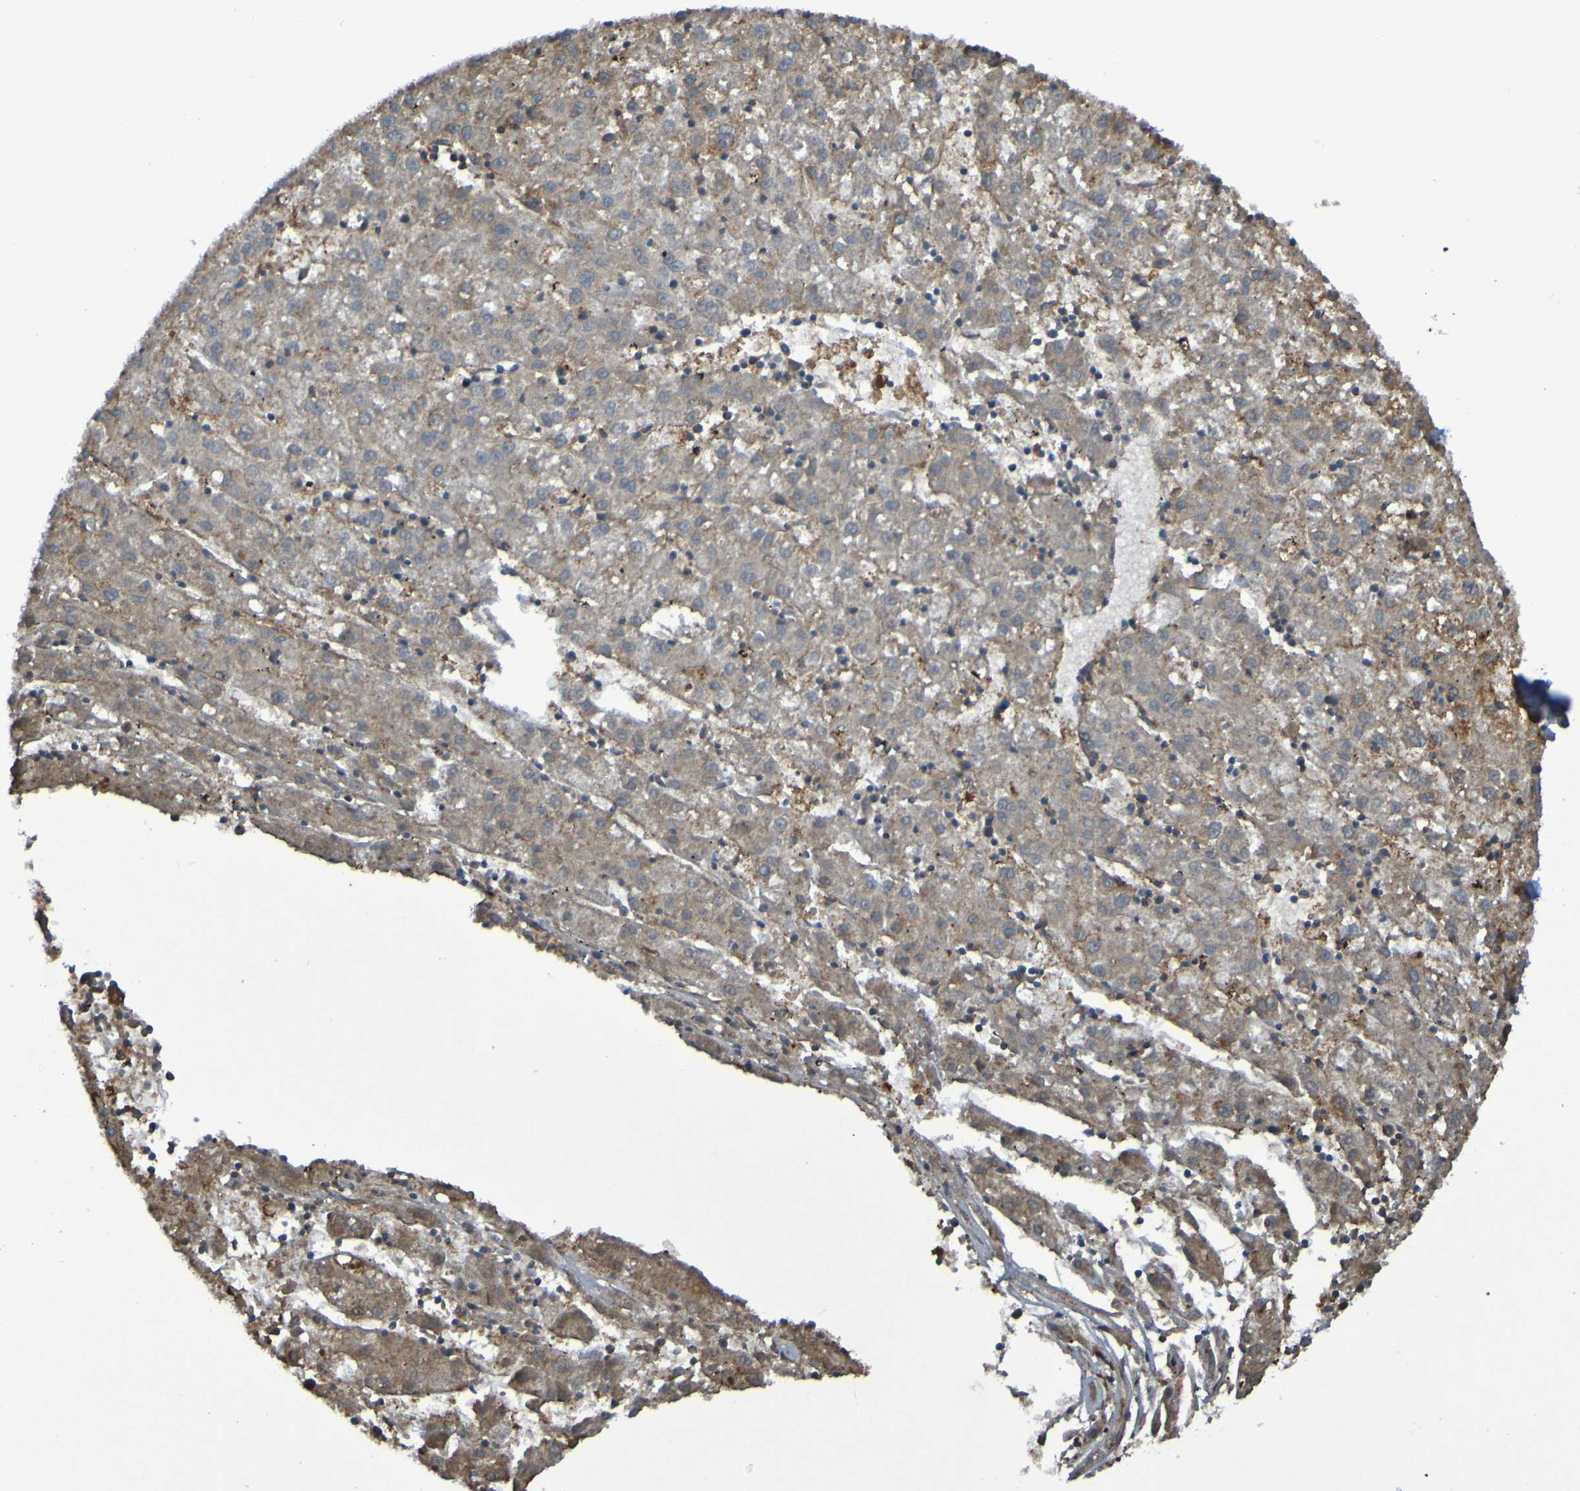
{"staining": {"intensity": "strong", "quantity": "25%-75%", "location": "cytoplasmic/membranous,nuclear"}, "tissue": "liver cancer", "cell_type": "Tumor cells", "image_type": "cancer", "snomed": [{"axis": "morphology", "description": "Carcinoma, Hepatocellular, NOS"}, {"axis": "topography", "description": "Liver"}], "caption": "A high-resolution photomicrograph shows immunohistochemistry (IHC) staining of liver cancer (hepatocellular carcinoma), which demonstrates strong cytoplasmic/membranous and nuclear expression in about 25%-75% of tumor cells. (DAB IHC, brown staining for protein, blue staining for nuclei).", "gene": "PDGFB", "patient": {"sex": "male", "age": 72}}